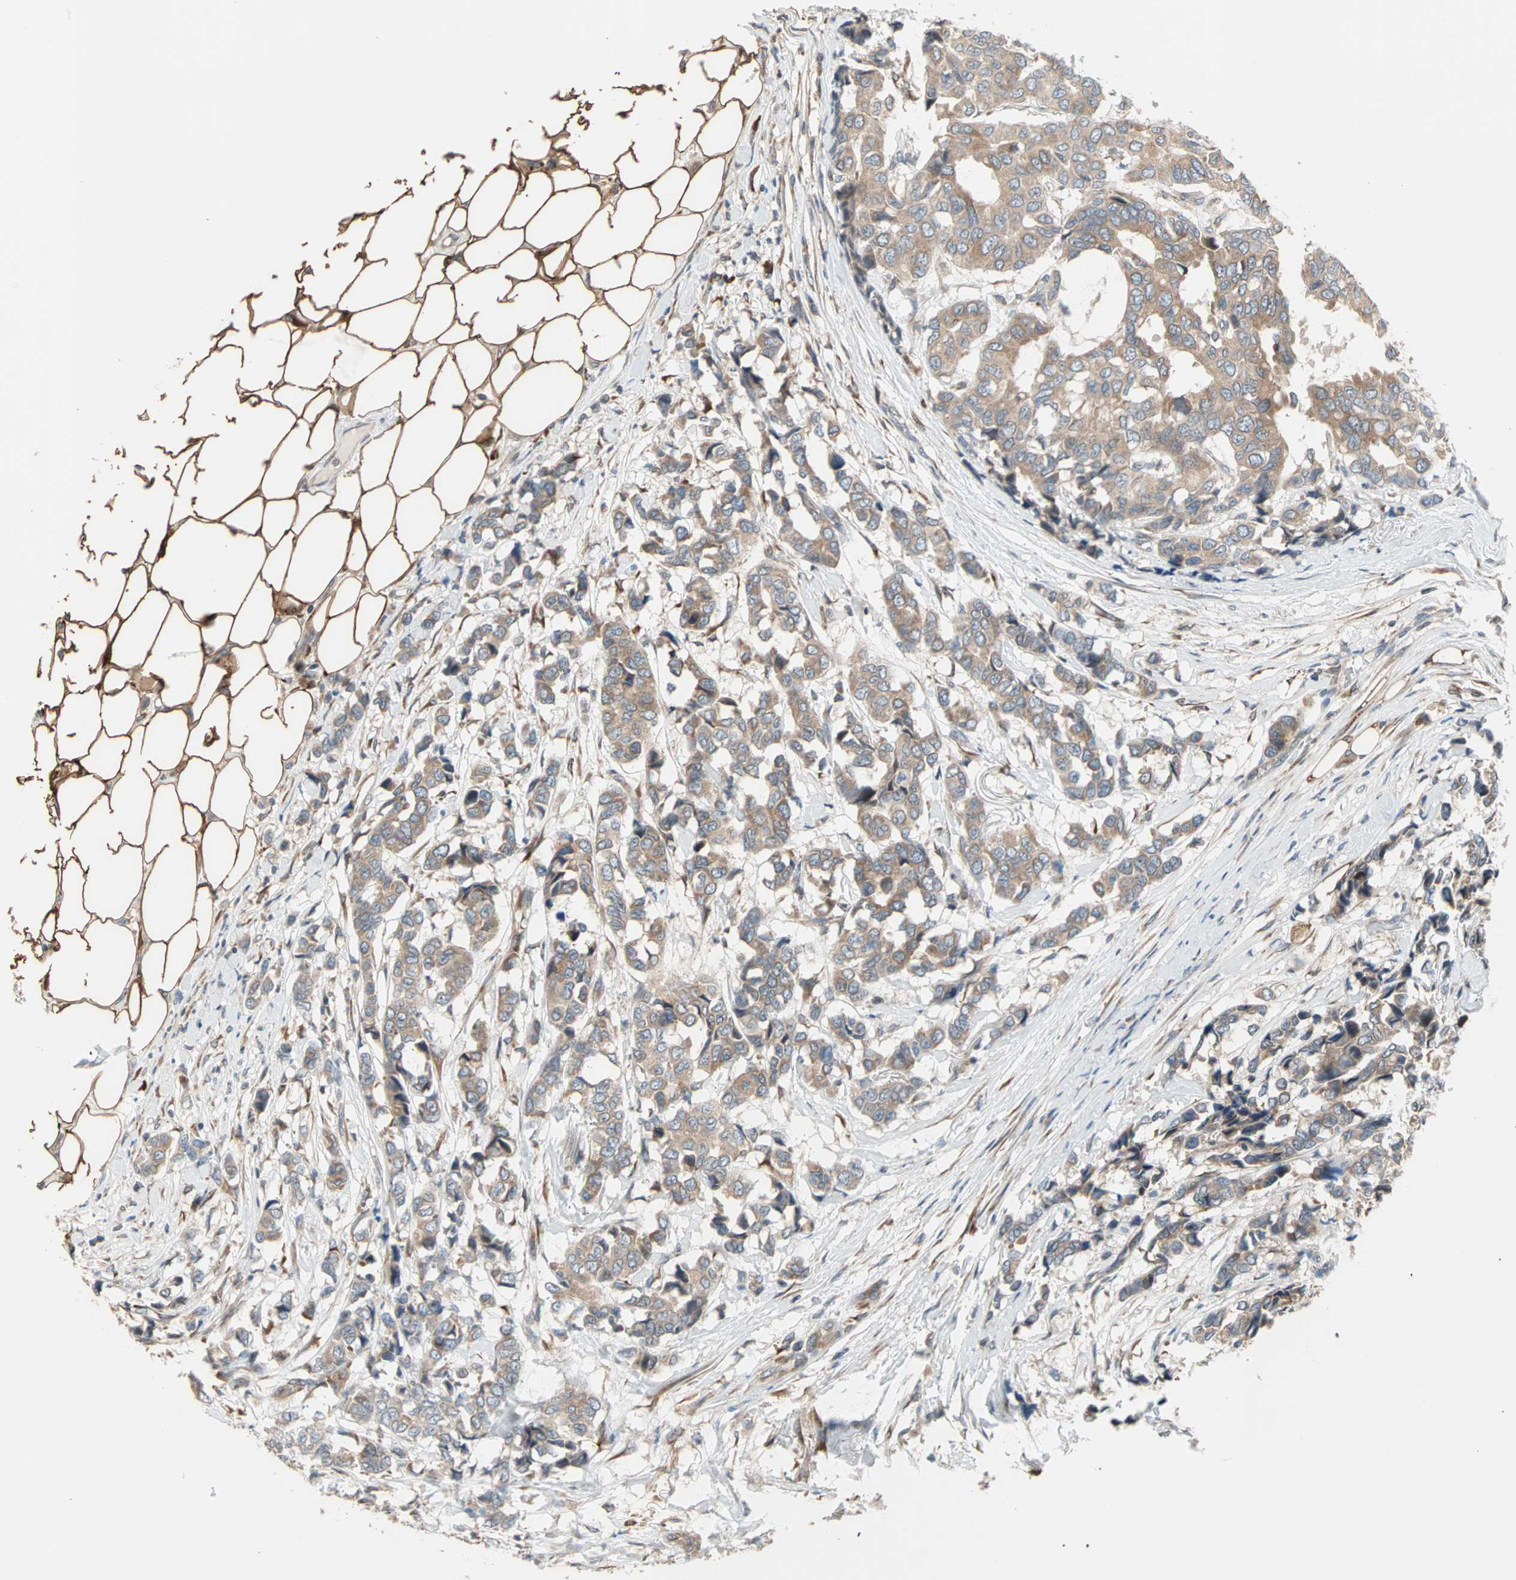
{"staining": {"intensity": "moderate", "quantity": ">75%", "location": "cytoplasmic/membranous"}, "tissue": "breast cancer", "cell_type": "Tumor cells", "image_type": "cancer", "snomed": [{"axis": "morphology", "description": "Duct carcinoma"}, {"axis": "topography", "description": "Breast"}], "caption": "Breast invasive ductal carcinoma stained with a protein marker reveals moderate staining in tumor cells.", "gene": "SAR1A", "patient": {"sex": "female", "age": 87}}